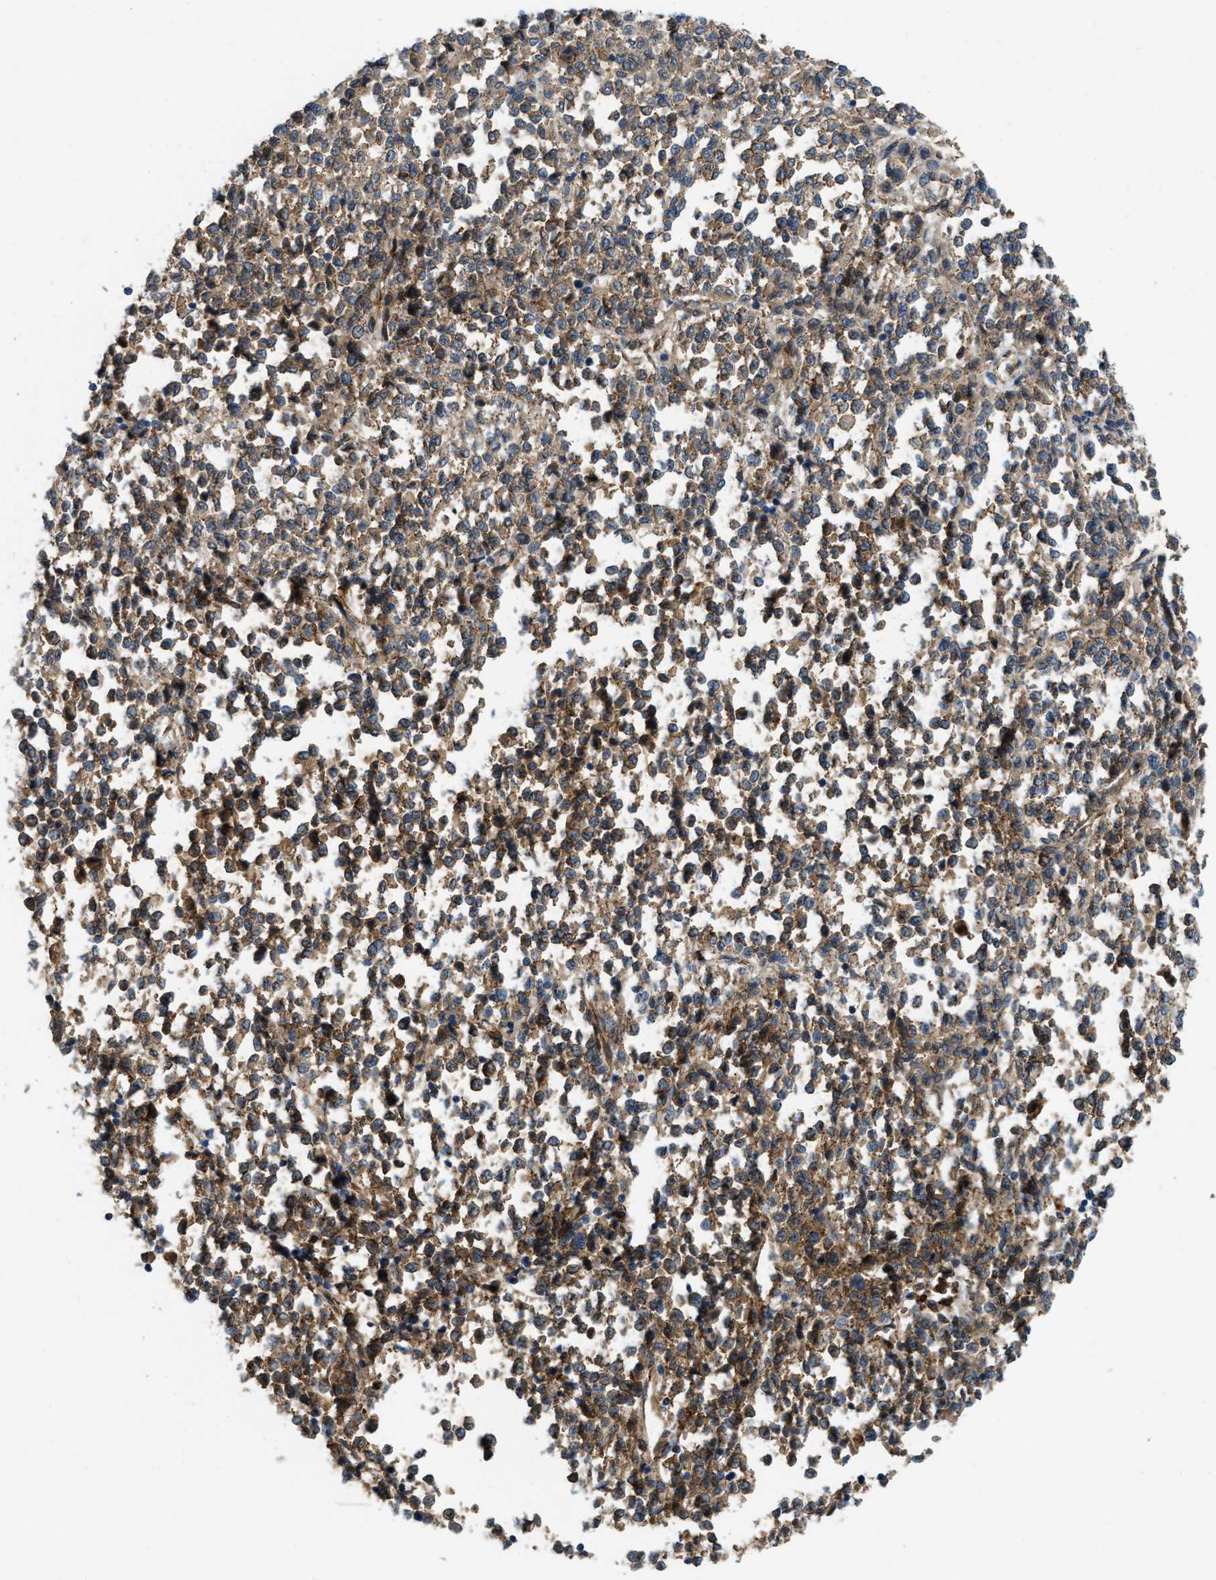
{"staining": {"intensity": "moderate", "quantity": ">75%", "location": "cytoplasmic/membranous"}, "tissue": "melanoma", "cell_type": "Tumor cells", "image_type": "cancer", "snomed": [{"axis": "morphology", "description": "Malignant melanoma, Metastatic site"}, {"axis": "topography", "description": "Pancreas"}], "caption": "IHC micrograph of neoplastic tissue: human melanoma stained using immunohistochemistry exhibits medium levels of moderate protein expression localized specifically in the cytoplasmic/membranous of tumor cells, appearing as a cytoplasmic/membranous brown color.", "gene": "ERC1", "patient": {"sex": "female", "age": 30}}